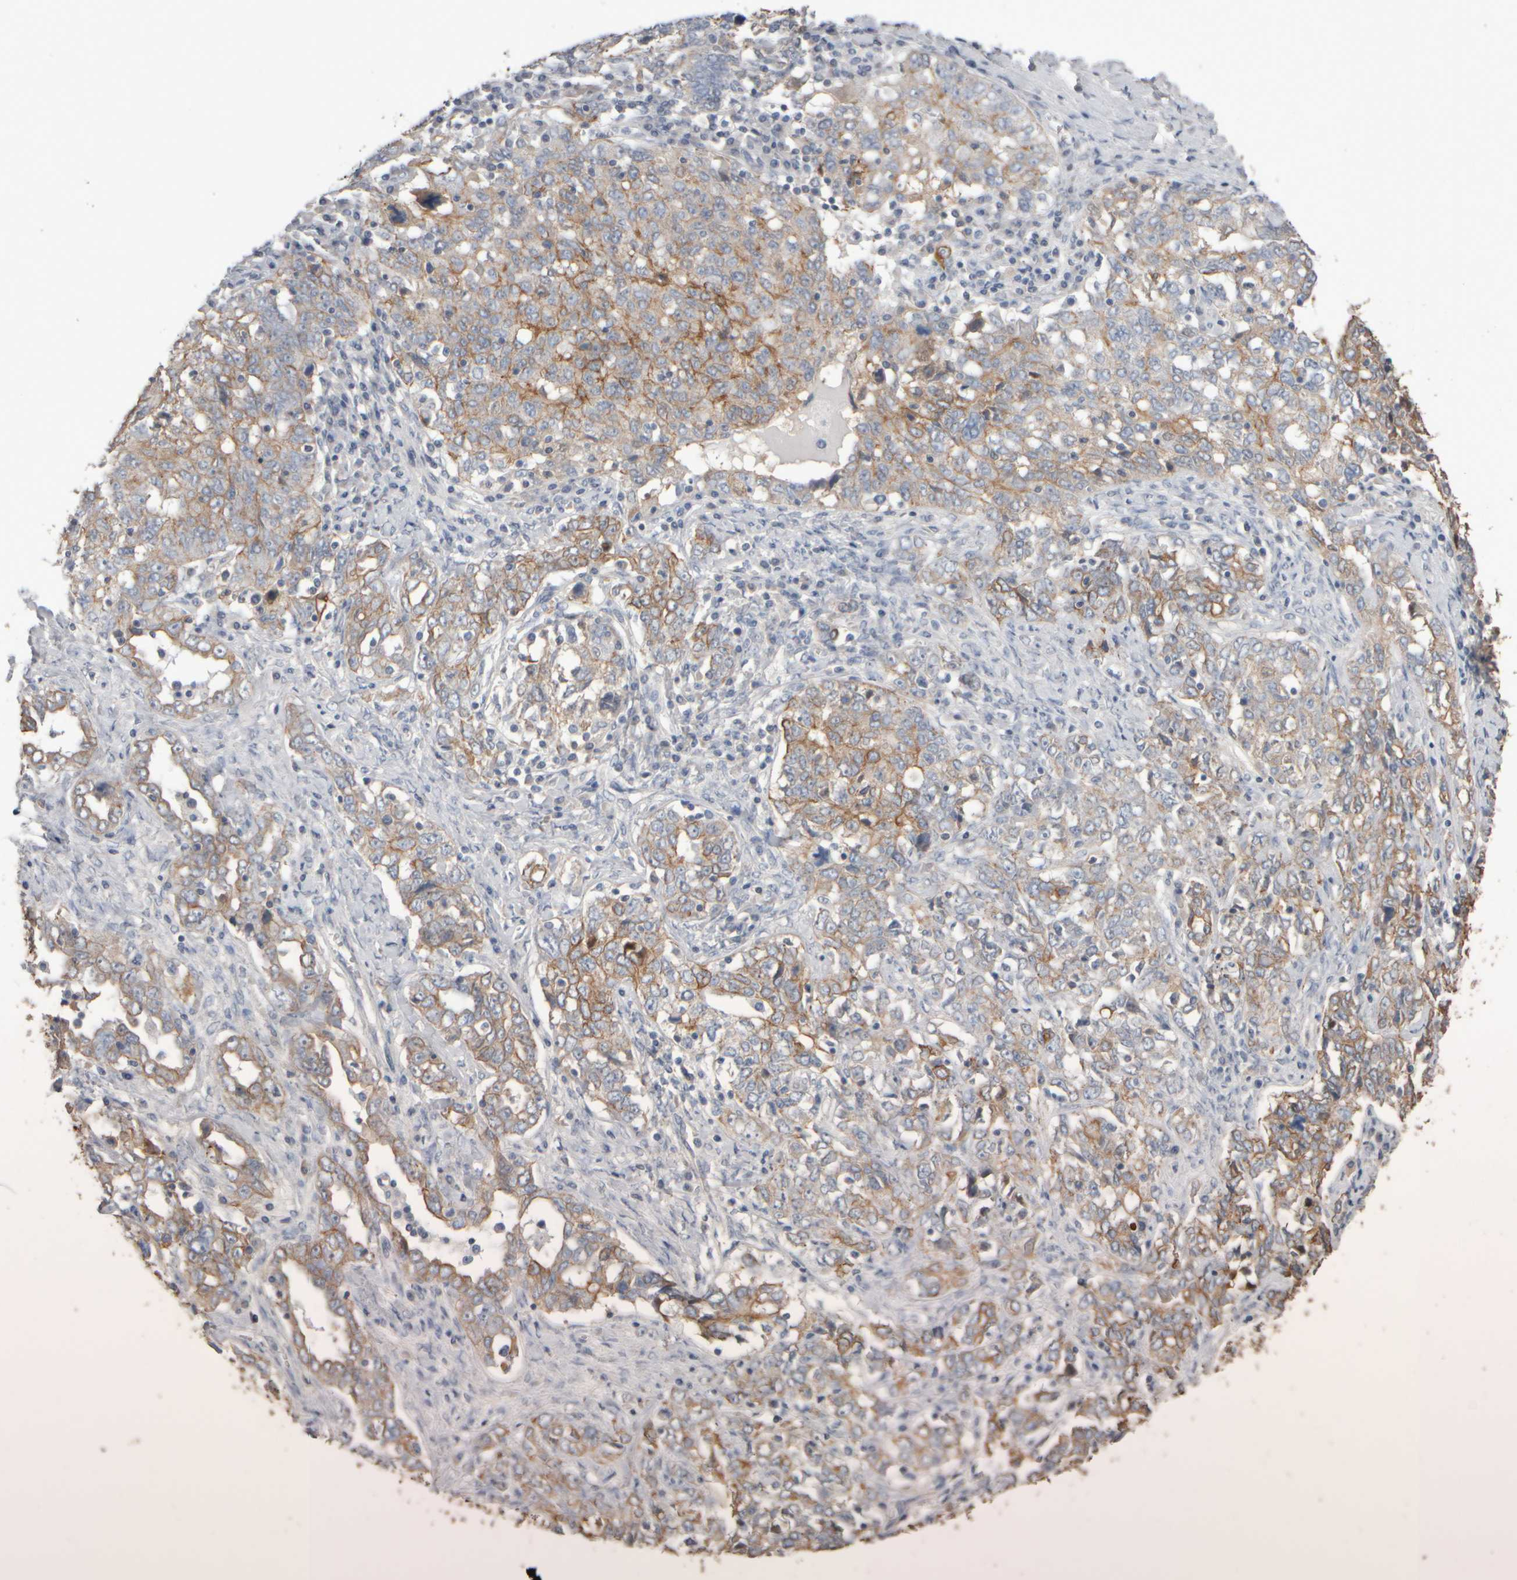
{"staining": {"intensity": "moderate", "quantity": ">75%", "location": "cytoplasmic/membranous"}, "tissue": "ovarian cancer", "cell_type": "Tumor cells", "image_type": "cancer", "snomed": [{"axis": "morphology", "description": "Carcinoma, endometroid"}, {"axis": "topography", "description": "Ovary"}], "caption": "High-magnification brightfield microscopy of ovarian cancer stained with DAB (3,3'-diaminobenzidine) (brown) and counterstained with hematoxylin (blue). tumor cells exhibit moderate cytoplasmic/membranous expression is appreciated in approximately>75% of cells.", "gene": "EPHX2", "patient": {"sex": "female", "age": 62}}